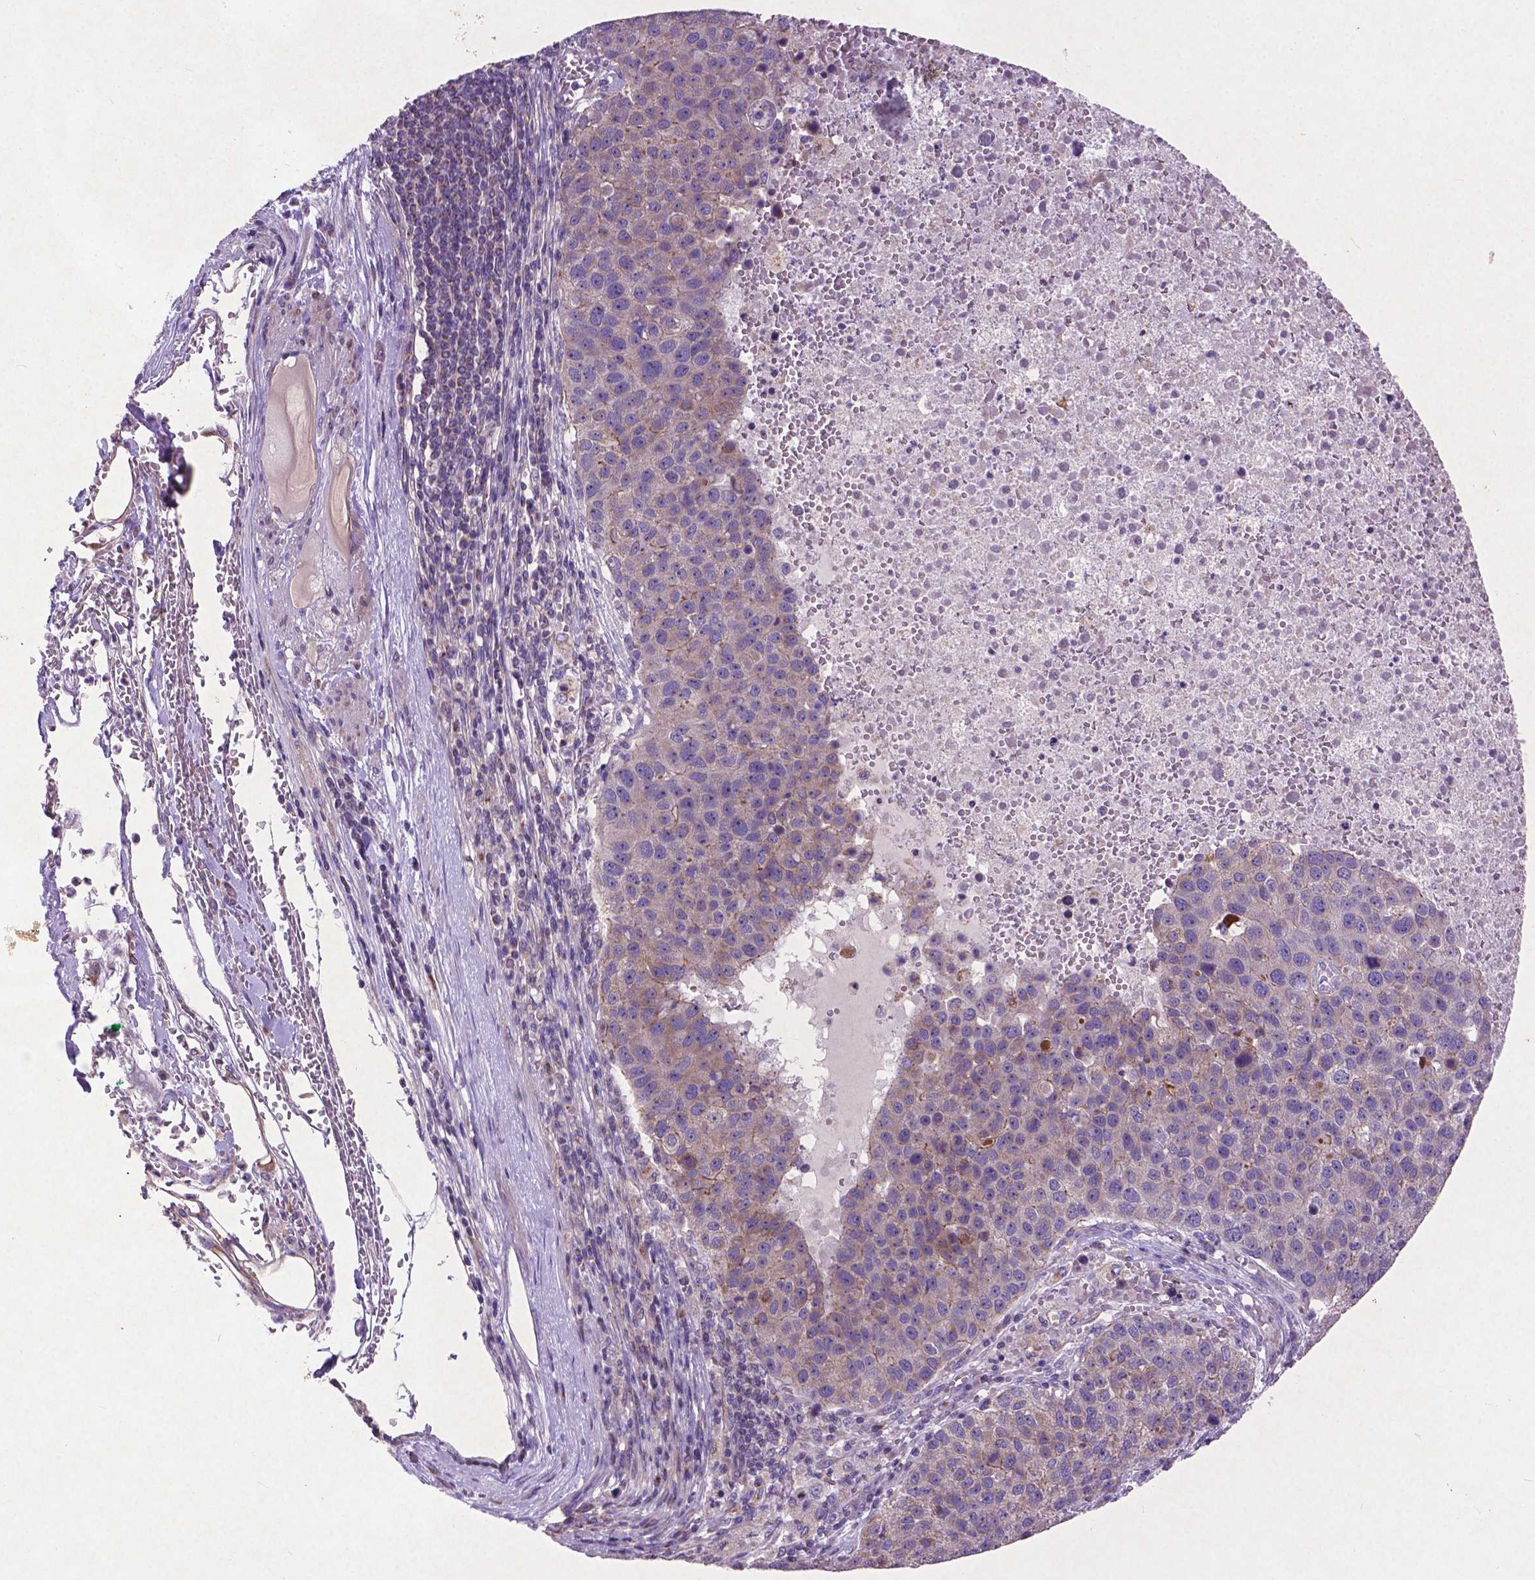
{"staining": {"intensity": "weak", "quantity": ">75%", "location": "cytoplasmic/membranous"}, "tissue": "pancreatic cancer", "cell_type": "Tumor cells", "image_type": "cancer", "snomed": [{"axis": "morphology", "description": "Adenocarcinoma, NOS"}, {"axis": "topography", "description": "Pancreas"}], "caption": "This is an image of immunohistochemistry staining of pancreatic adenocarcinoma, which shows weak staining in the cytoplasmic/membranous of tumor cells.", "gene": "ATG4D", "patient": {"sex": "female", "age": 61}}